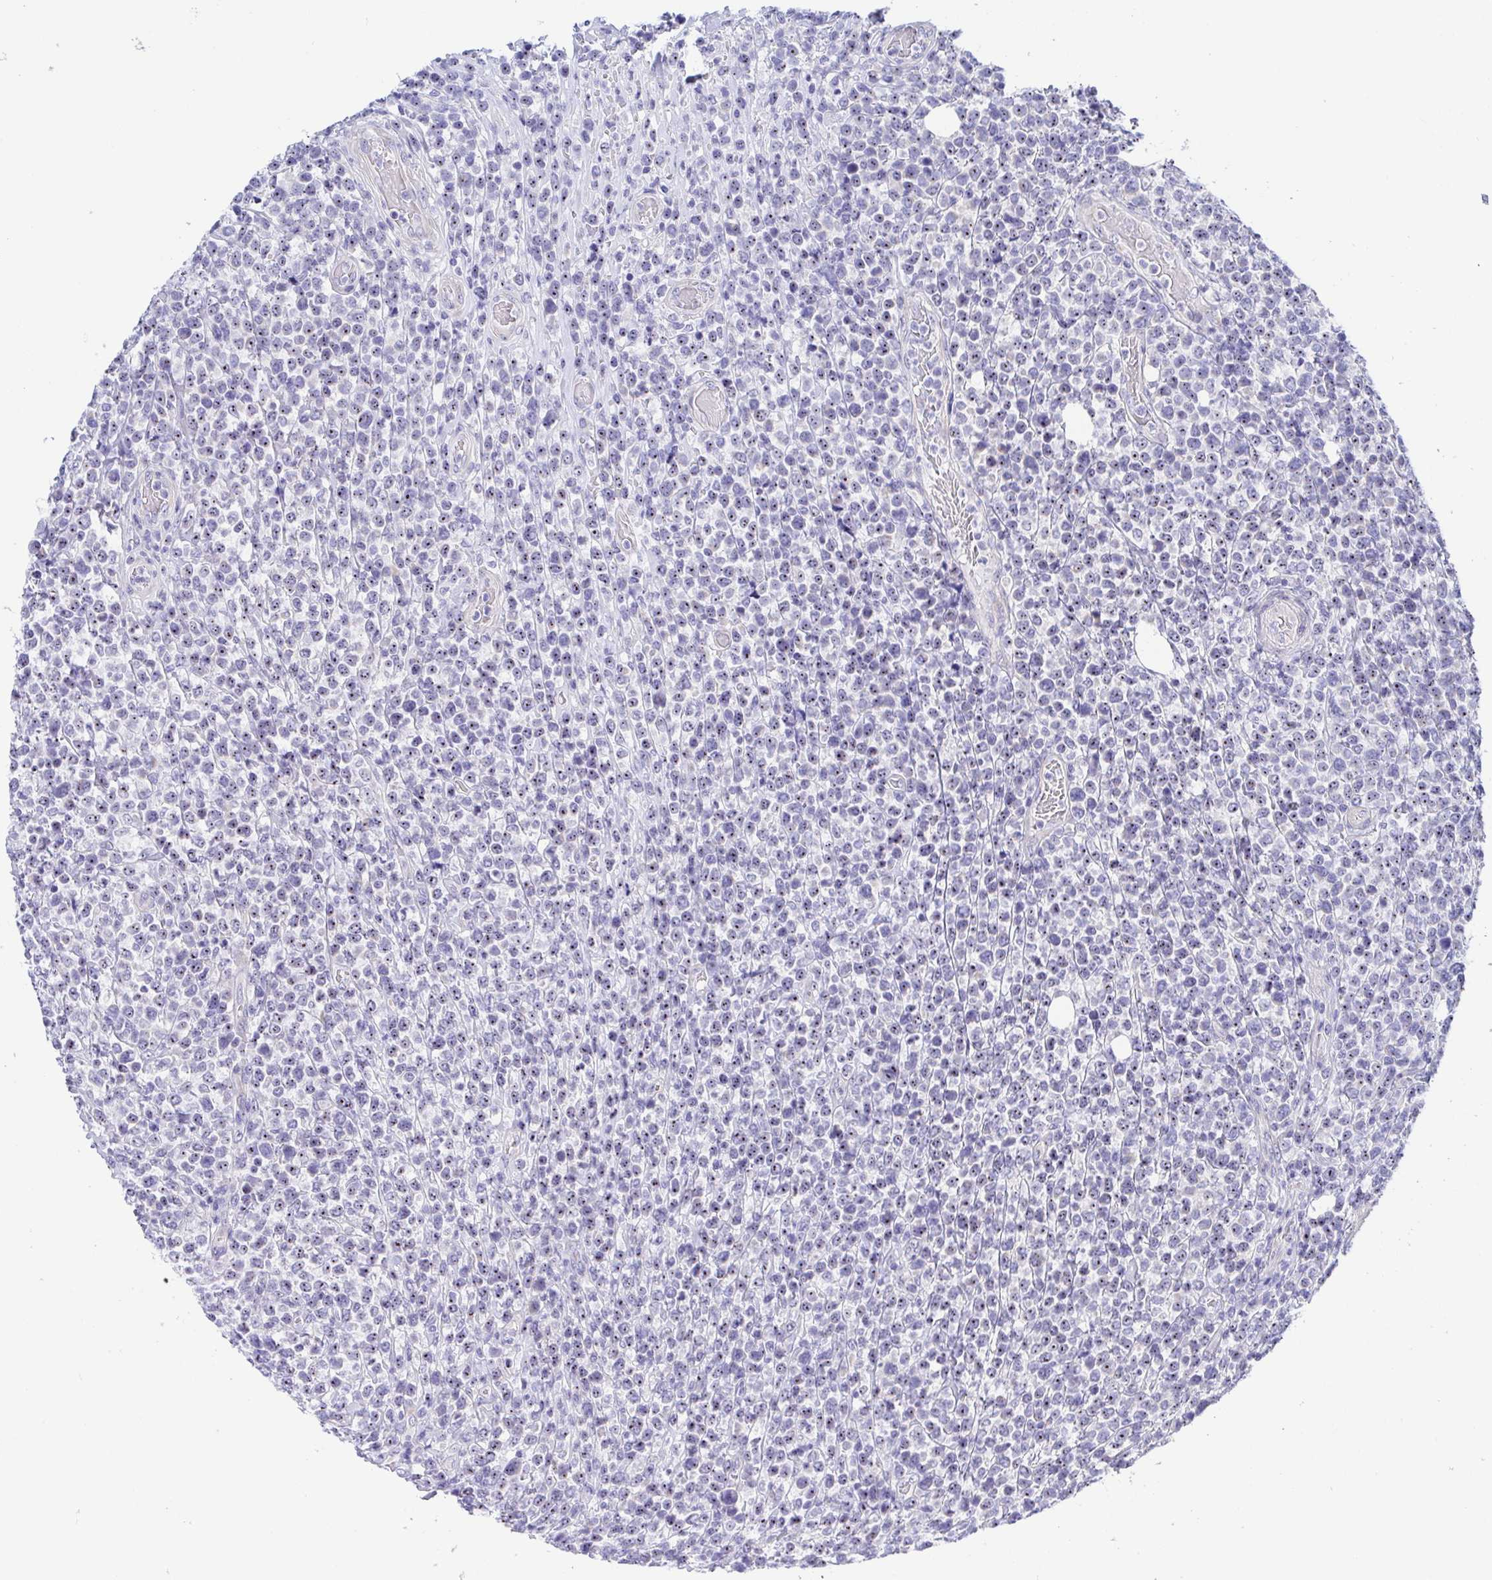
{"staining": {"intensity": "negative", "quantity": "none", "location": "none"}, "tissue": "lymphoma", "cell_type": "Tumor cells", "image_type": "cancer", "snomed": [{"axis": "morphology", "description": "Malignant lymphoma, non-Hodgkin's type, High grade"}, {"axis": "topography", "description": "Soft tissue"}], "caption": "Micrograph shows no protein staining in tumor cells of lymphoma tissue.", "gene": "MUCL3", "patient": {"sex": "female", "age": 56}}